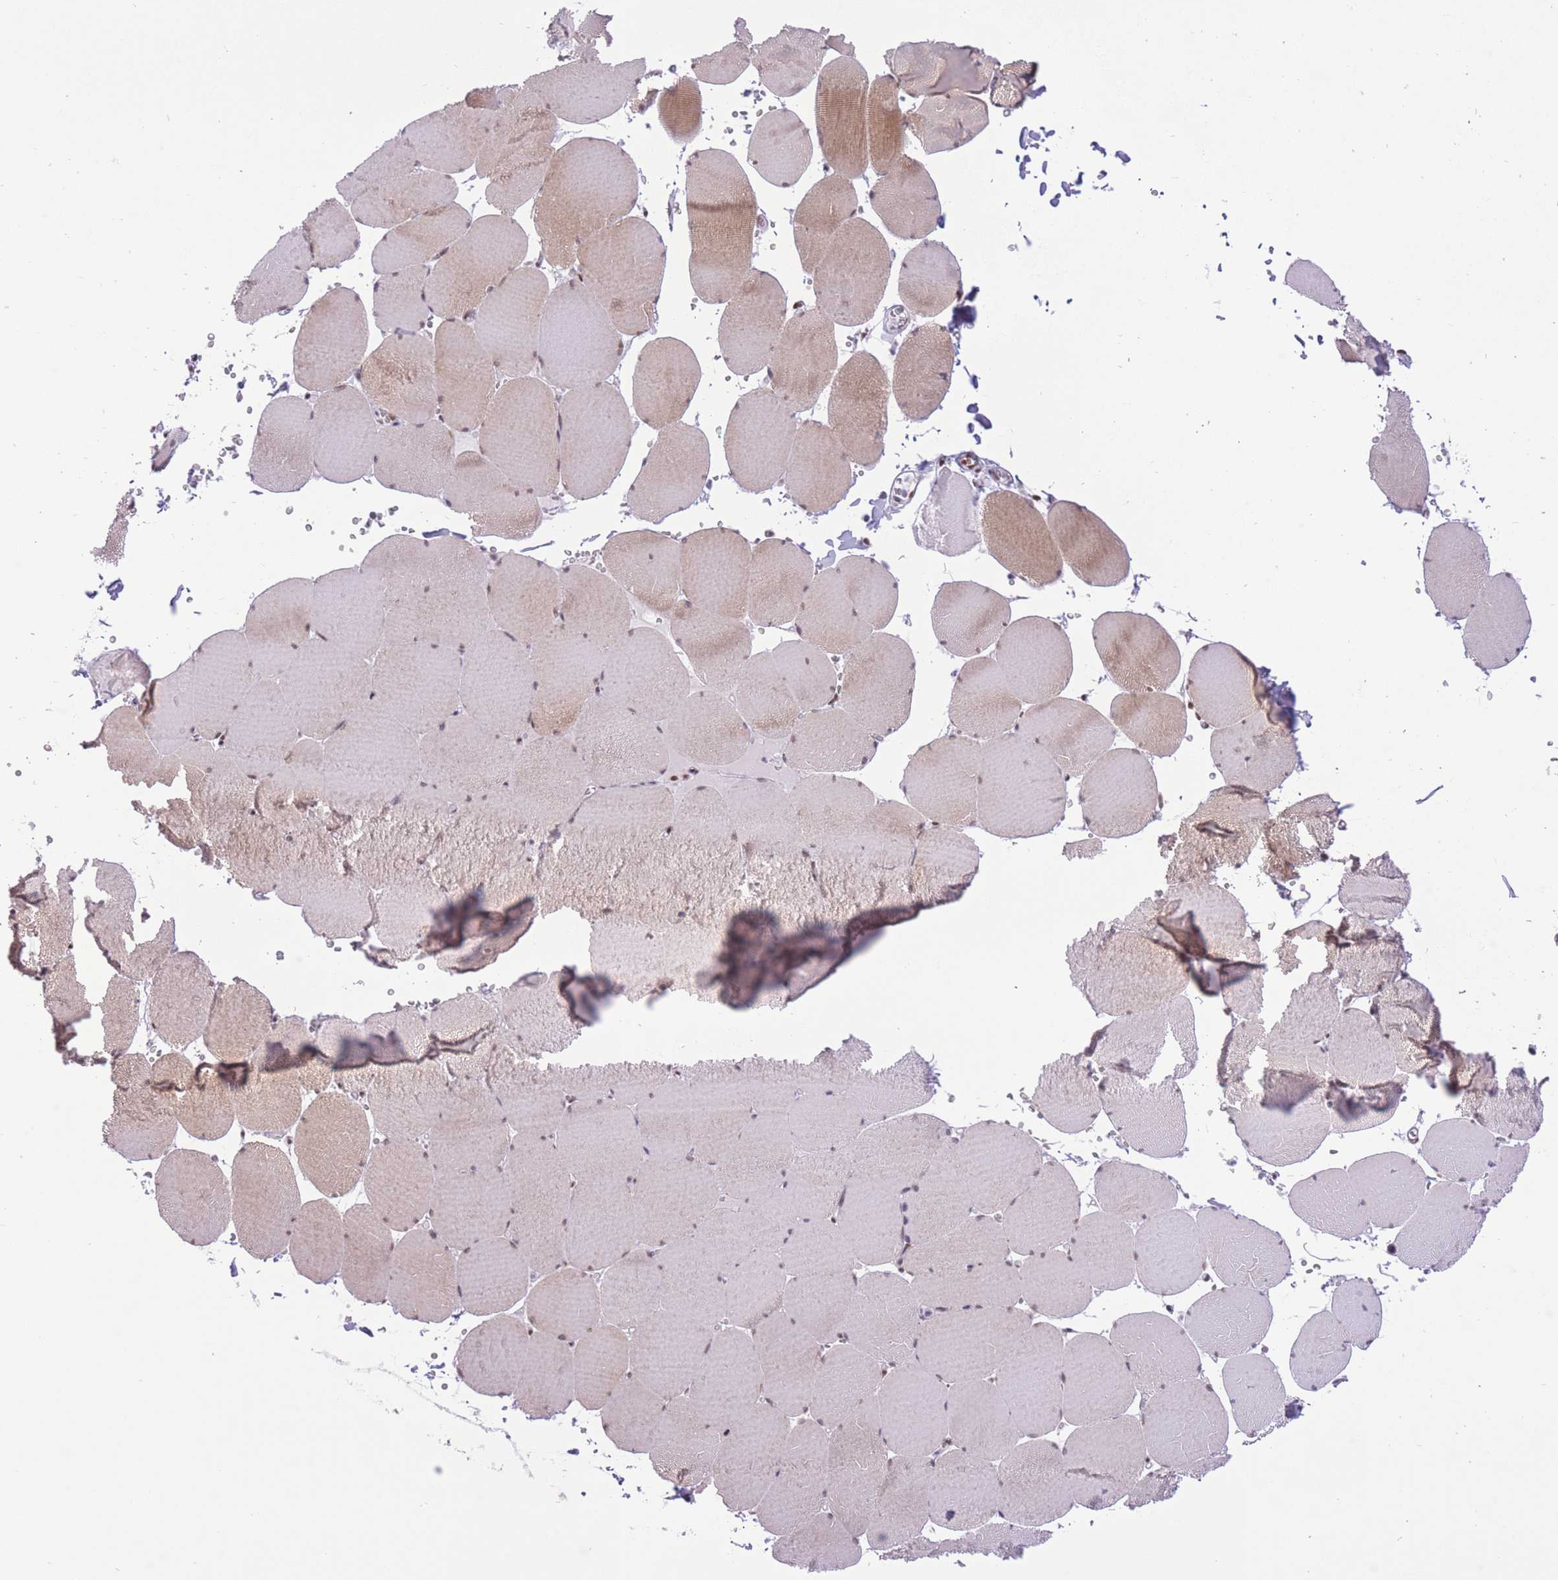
{"staining": {"intensity": "moderate", "quantity": ">75%", "location": "cytoplasmic/membranous,nuclear"}, "tissue": "skeletal muscle", "cell_type": "Myocytes", "image_type": "normal", "snomed": [{"axis": "morphology", "description": "Normal tissue, NOS"}, {"axis": "topography", "description": "Skeletal muscle"}, {"axis": "topography", "description": "Head-Neck"}], "caption": "A high-resolution photomicrograph shows immunohistochemistry staining of benign skeletal muscle, which displays moderate cytoplasmic/membranous,nuclear positivity in approximately >75% of myocytes.", "gene": "ZBED5", "patient": {"sex": "male", "age": 66}}